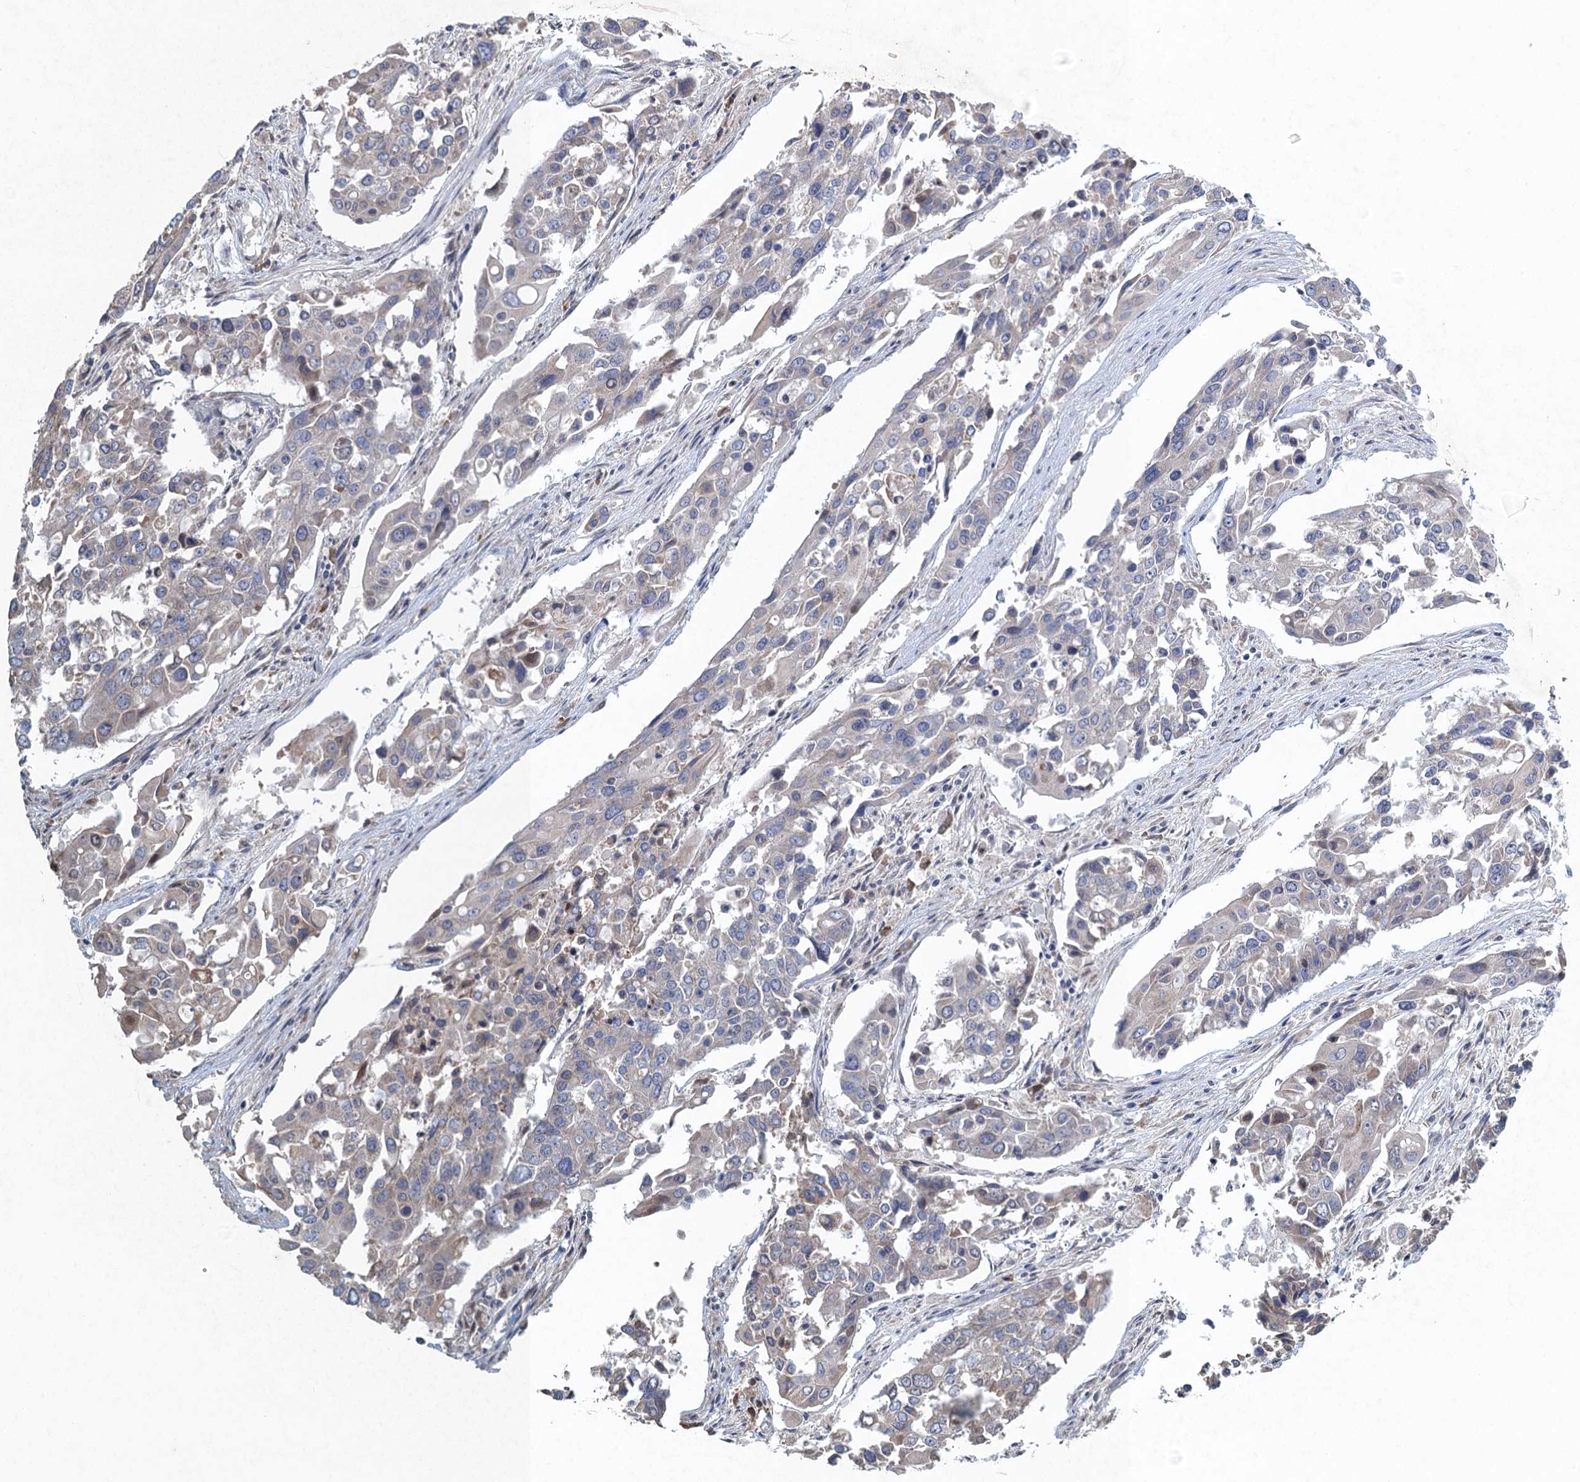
{"staining": {"intensity": "weak", "quantity": "<25%", "location": "cytoplasmic/membranous"}, "tissue": "colorectal cancer", "cell_type": "Tumor cells", "image_type": "cancer", "snomed": [{"axis": "morphology", "description": "Adenocarcinoma, NOS"}, {"axis": "topography", "description": "Colon"}], "caption": "The immunohistochemistry image has no significant expression in tumor cells of colorectal cancer tissue.", "gene": "TEX35", "patient": {"sex": "male", "age": 77}}